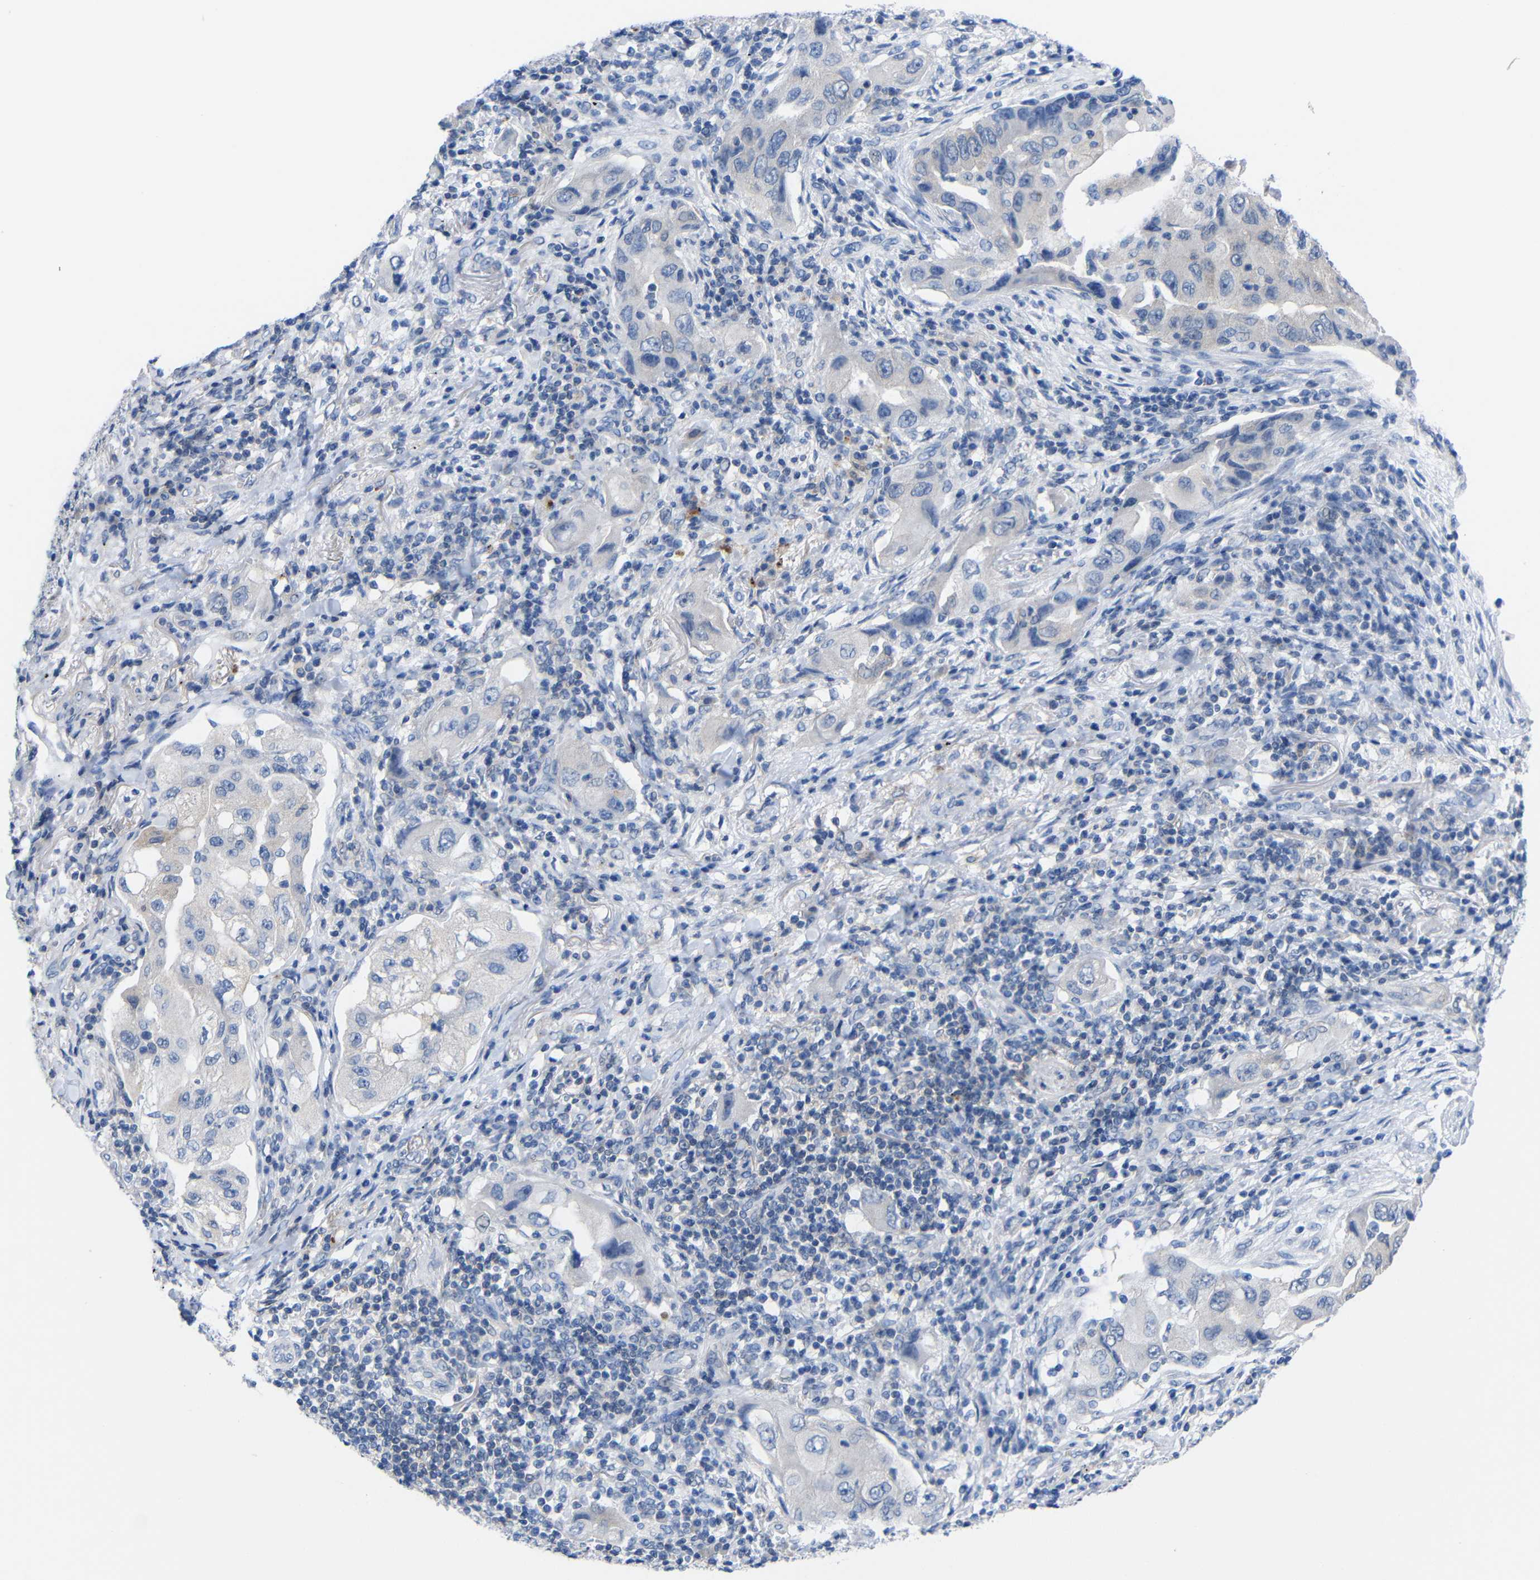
{"staining": {"intensity": "negative", "quantity": "none", "location": "none"}, "tissue": "lung cancer", "cell_type": "Tumor cells", "image_type": "cancer", "snomed": [{"axis": "morphology", "description": "Adenocarcinoma, NOS"}, {"axis": "topography", "description": "Lung"}], "caption": "Protein analysis of adenocarcinoma (lung) reveals no significant positivity in tumor cells. (Stains: DAB IHC with hematoxylin counter stain, Microscopy: brightfield microscopy at high magnification).", "gene": "PEBP1", "patient": {"sex": "female", "age": 65}}